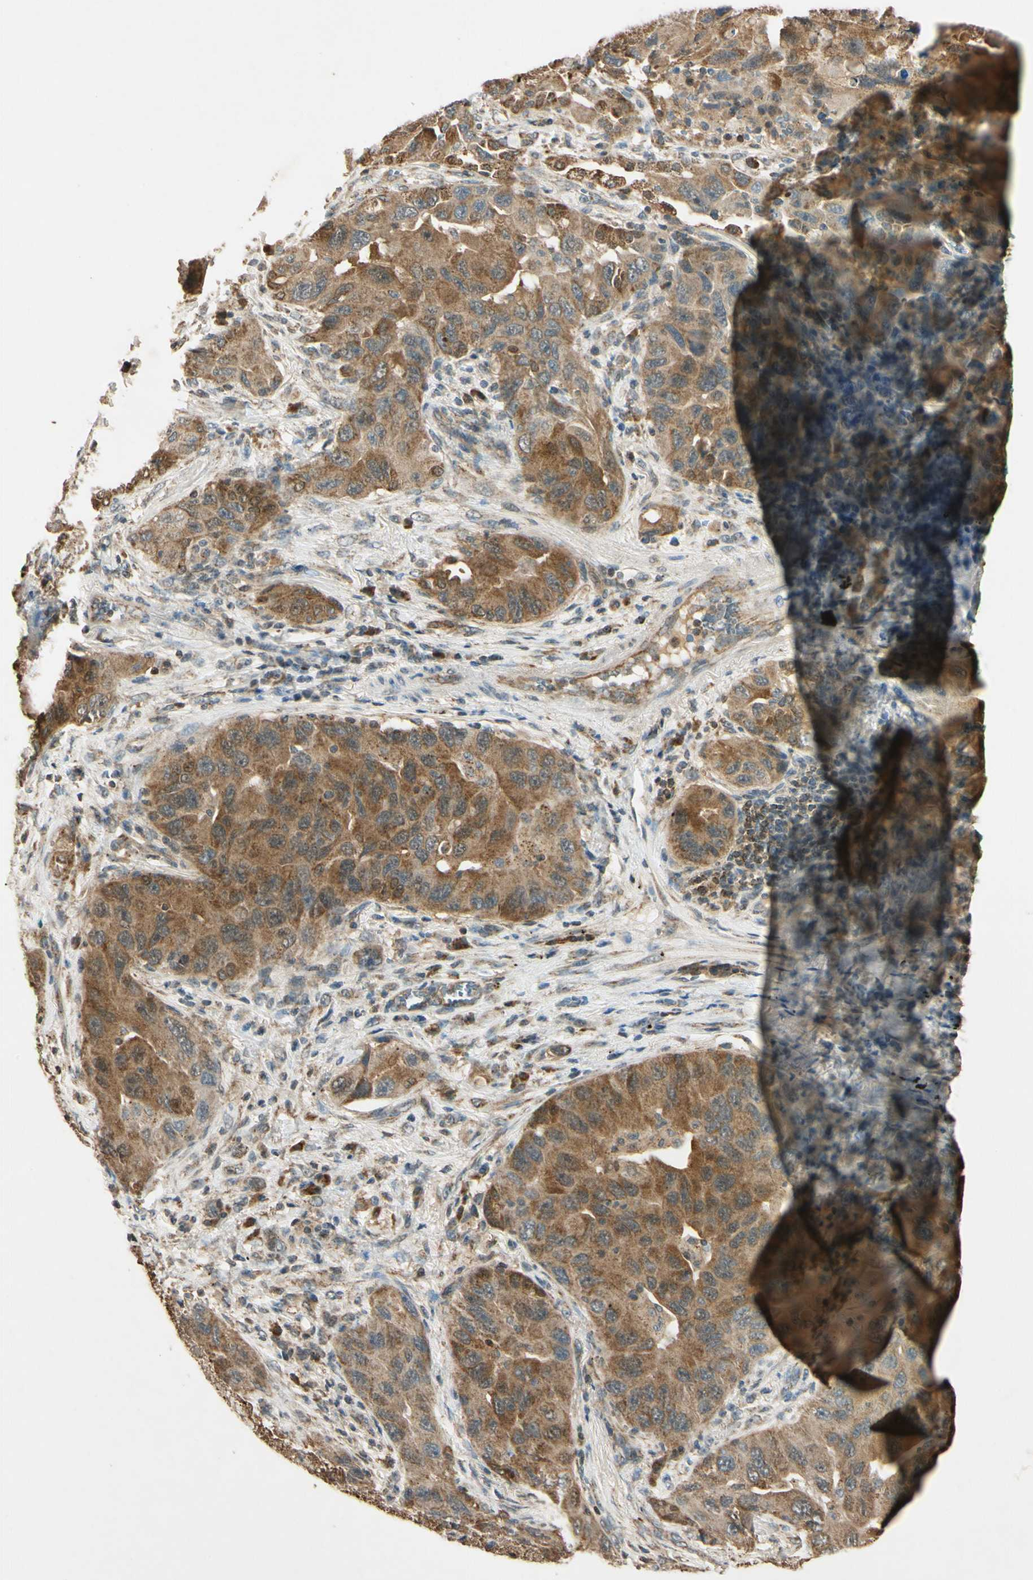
{"staining": {"intensity": "moderate", "quantity": ">75%", "location": "cytoplasmic/membranous"}, "tissue": "lung cancer", "cell_type": "Tumor cells", "image_type": "cancer", "snomed": [{"axis": "morphology", "description": "Adenocarcinoma, NOS"}, {"axis": "topography", "description": "Lung"}], "caption": "This is an image of IHC staining of adenocarcinoma (lung), which shows moderate positivity in the cytoplasmic/membranous of tumor cells.", "gene": "PRDX5", "patient": {"sex": "female", "age": 65}}